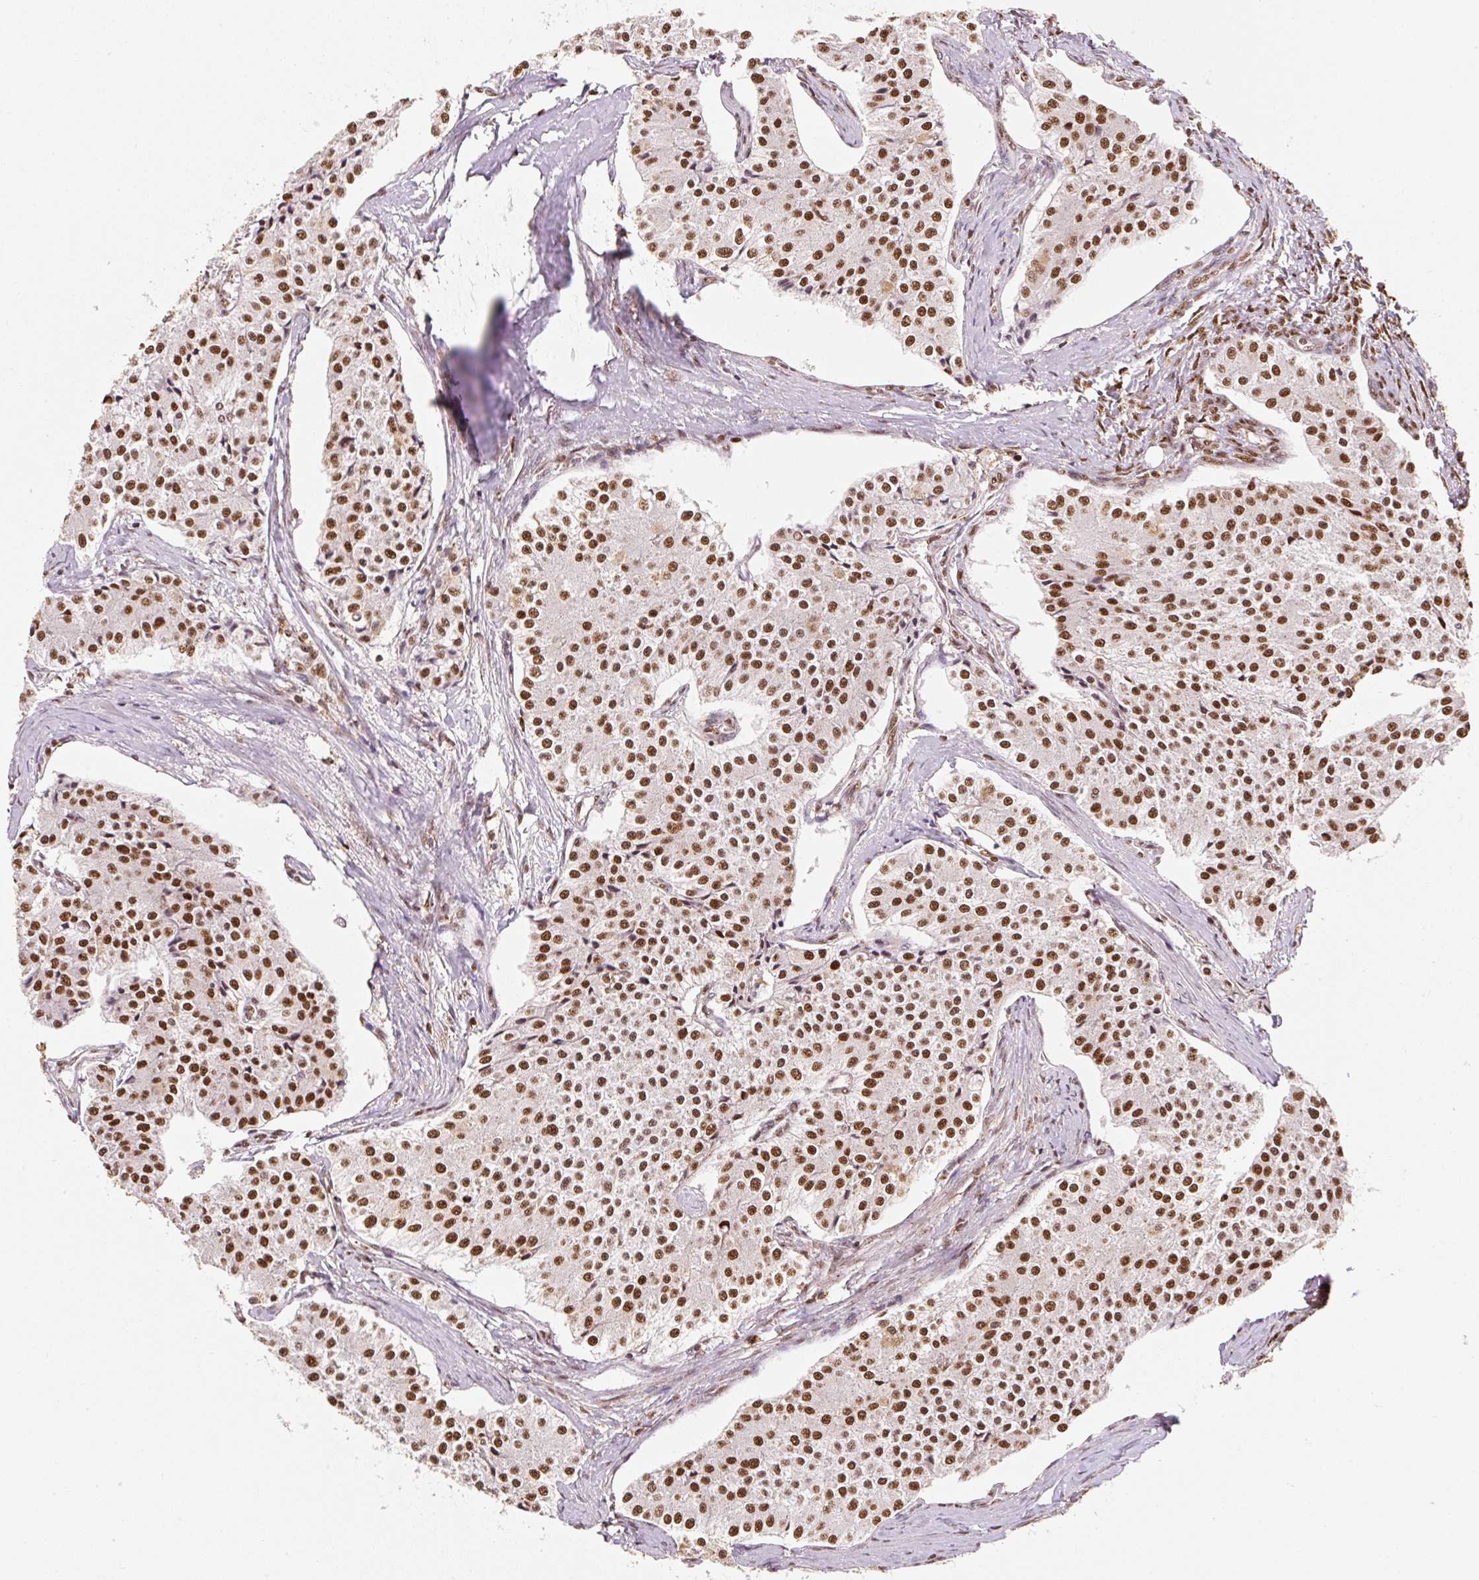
{"staining": {"intensity": "strong", "quantity": ">75%", "location": "nuclear"}, "tissue": "carcinoid", "cell_type": "Tumor cells", "image_type": "cancer", "snomed": [{"axis": "morphology", "description": "Carcinoid, malignant, NOS"}, {"axis": "topography", "description": "Colon"}], "caption": "Carcinoid was stained to show a protein in brown. There is high levels of strong nuclear staining in about >75% of tumor cells.", "gene": "GPR139", "patient": {"sex": "female", "age": 52}}